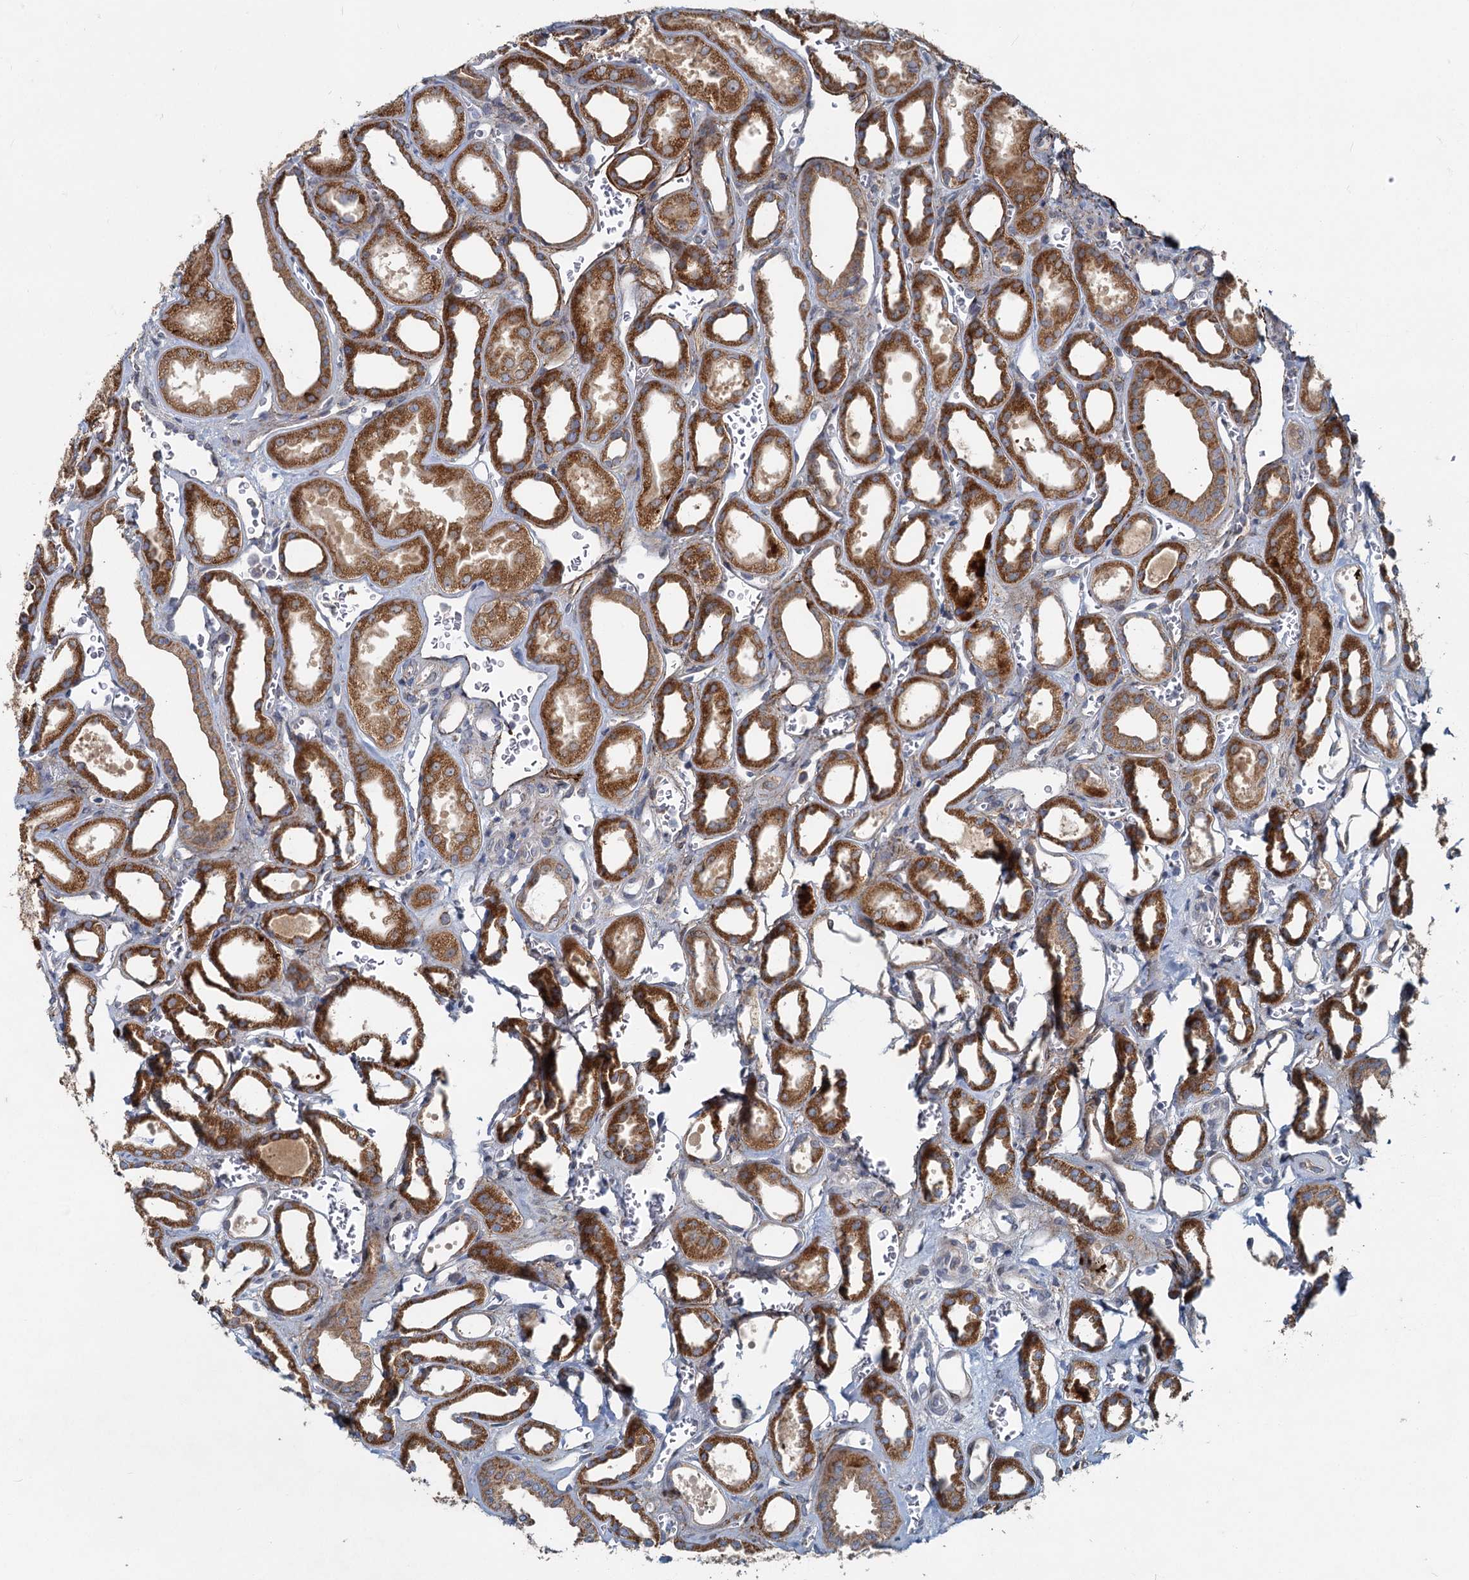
{"staining": {"intensity": "weak", "quantity": "<25%", "location": "cytoplasmic/membranous"}, "tissue": "kidney", "cell_type": "Cells in glomeruli", "image_type": "normal", "snomed": [{"axis": "morphology", "description": "Normal tissue, NOS"}, {"axis": "morphology", "description": "Adenocarcinoma, NOS"}, {"axis": "topography", "description": "Kidney"}], "caption": "High power microscopy histopathology image of an immunohistochemistry (IHC) histopathology image of unremarkable kidney, revealing no significant expression in cells in glomeruli.", "gene": "ADCY2", "patient": {"sex": "female", "age": 68}}